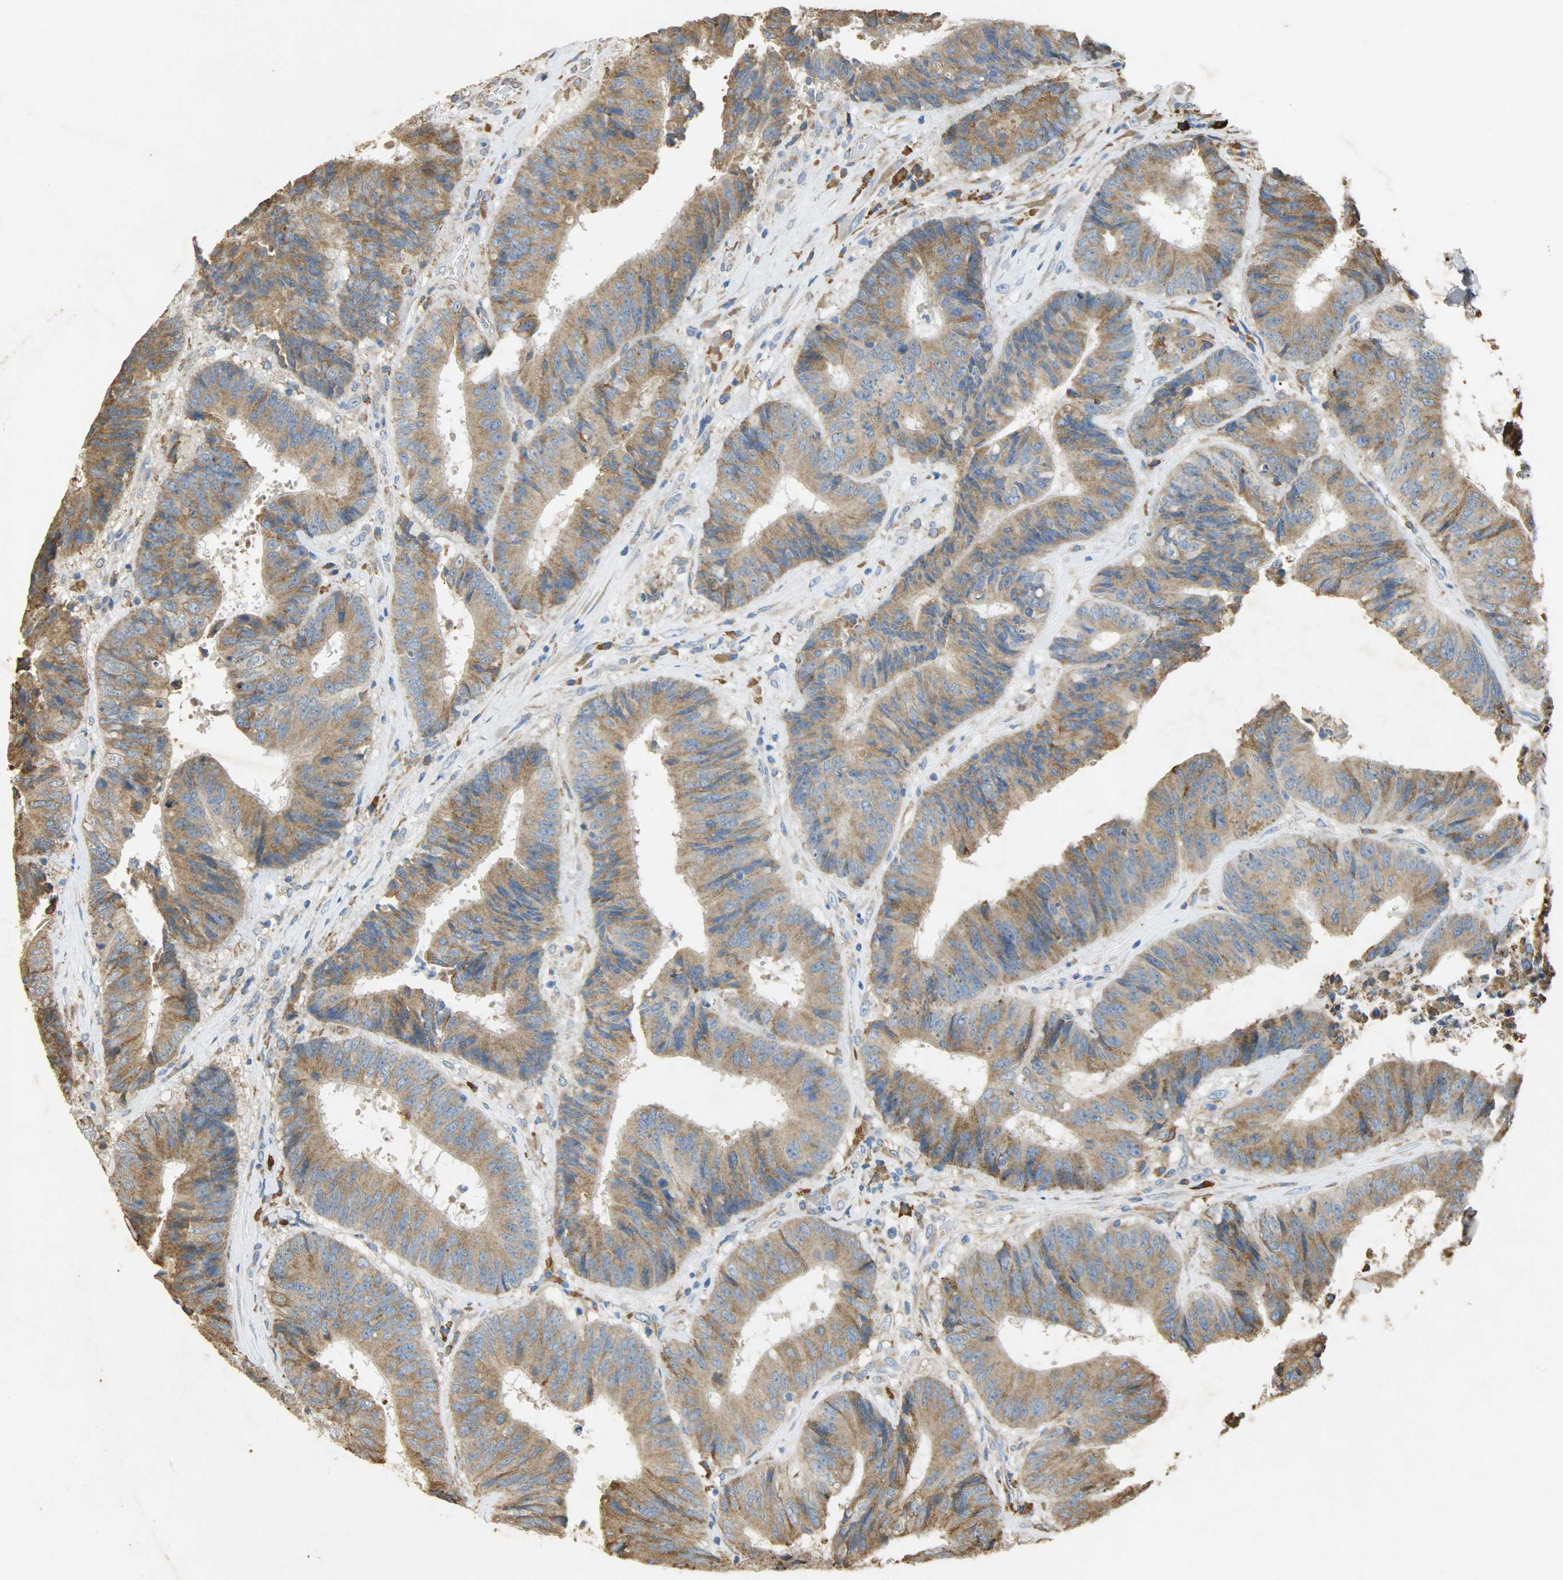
{"staining": {"intensity": "moderate", "quantity": "25%-75%", "location": "cytoplasmic/membranous"}, "tissue": "colorectal cancer", "cell_type": "Tumor cells", "image_type": "cancer", "snomed": [{"axis": "morphology", "description": "Adenocarcinoma, NOS"}, {"axis": "topography", "description": "Rectum"}], "caption": "Adenocarcinoma (colorectal) was stained to show a protein in brown. There is medium levels of moderate cytoplasmic/membranous staining in about 25%-75% of tumor cells.", "gene": "HSPA5", "patient": {"sex": "male", "age": 72}}